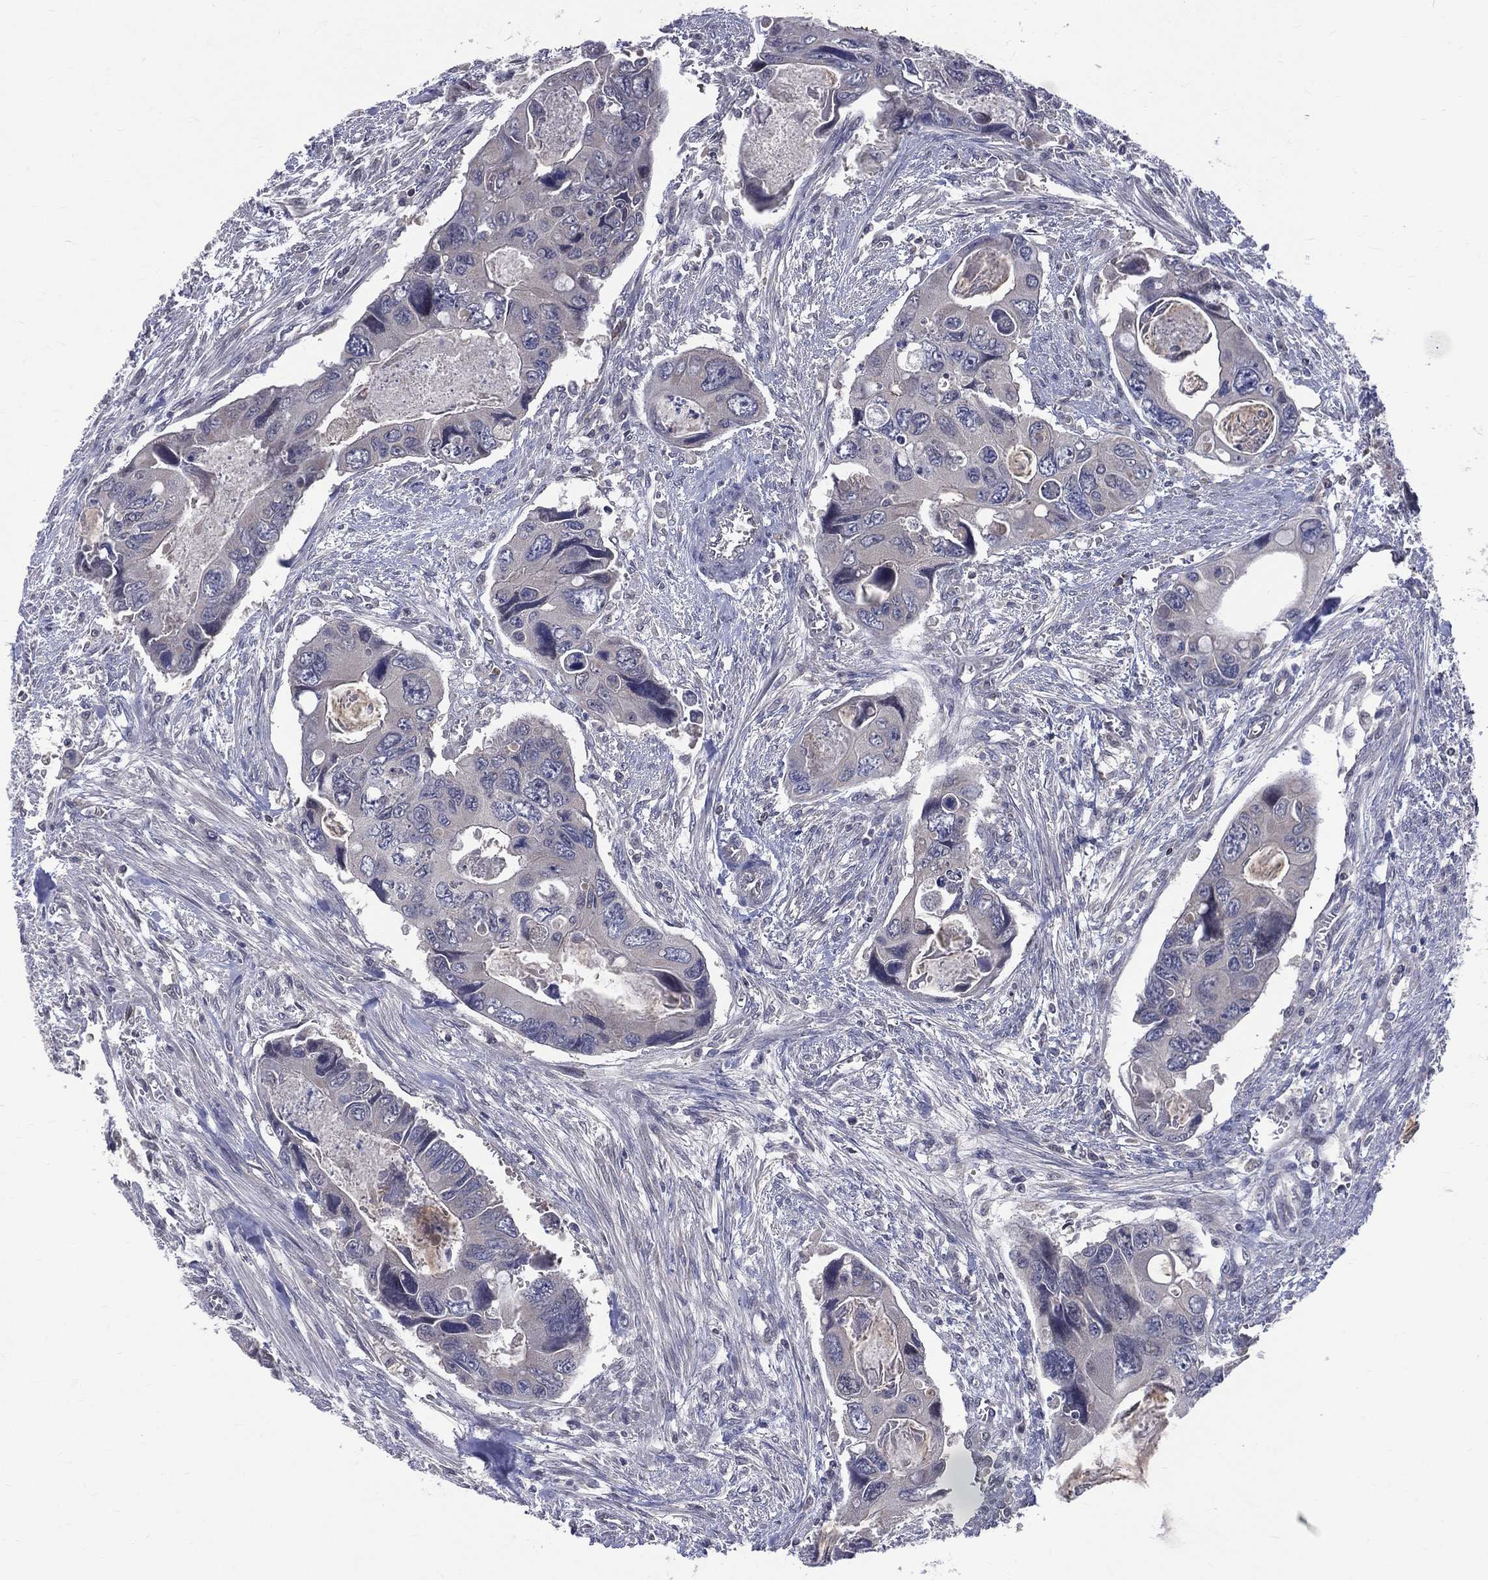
{"staining": {"intensity": "negative", "quantity": "none", "location": "none"}, "tissue": "colorectal cancer", "cell_type": "Tumor cells", "image_type": "cancer", "snomed": [{"axis": "morphology", "description": "Adenocarcinoma, NOS"}, {"axis": "topography", "description": "Rectum"}], "caption": "Tumor cells show no significant staining in colorectal cancer.", "gene": "DLG4", "patient": {"sex": "male", "age": 62}}